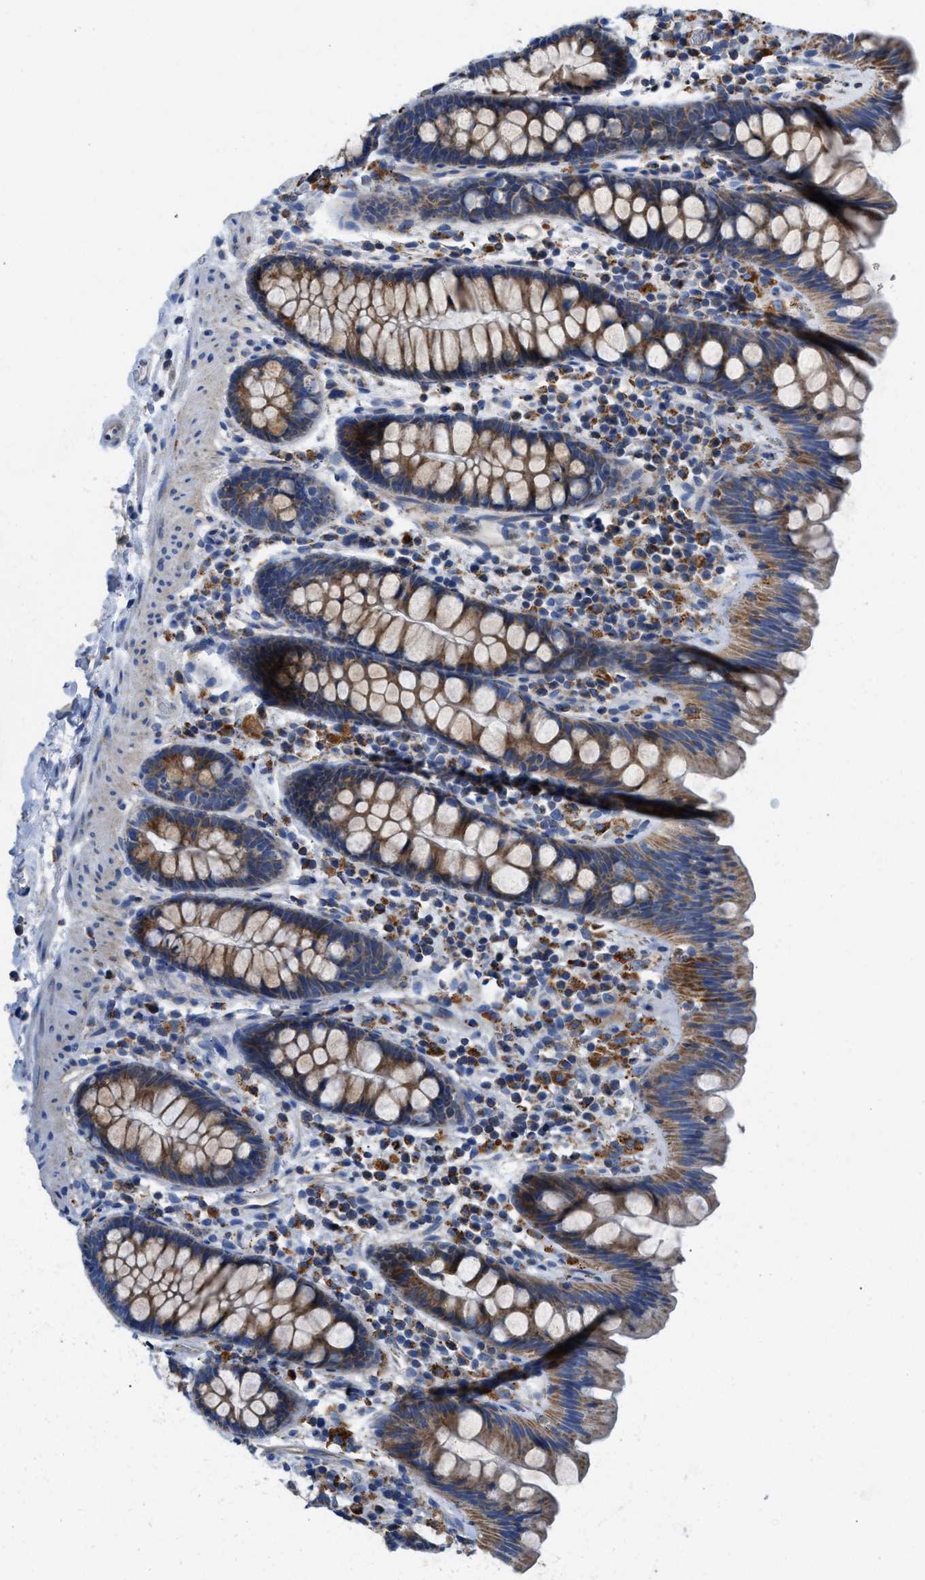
{"staining": {"intensity": "negative", "quantity": "none", "location": "none"}, "tissue": "colon", "cell_type": "Endothelial cells", "image_type": "normal", "snomed": [{"axis": "morphology", "description": "Normal tissue, NOS"}, {"axis": "topography", "description": "Colon"}], "caption": "IHC image of benign colon: colon stained with DAB (3,3'-diaminobenzidine) demonstrates no significant protein expression in endothelial cells. (DAB immunohistochemistry (IHC) with hematoxylin counter stain).", "gene": "SLC25A13", "patient": {"sex": "female", "age": 80}}